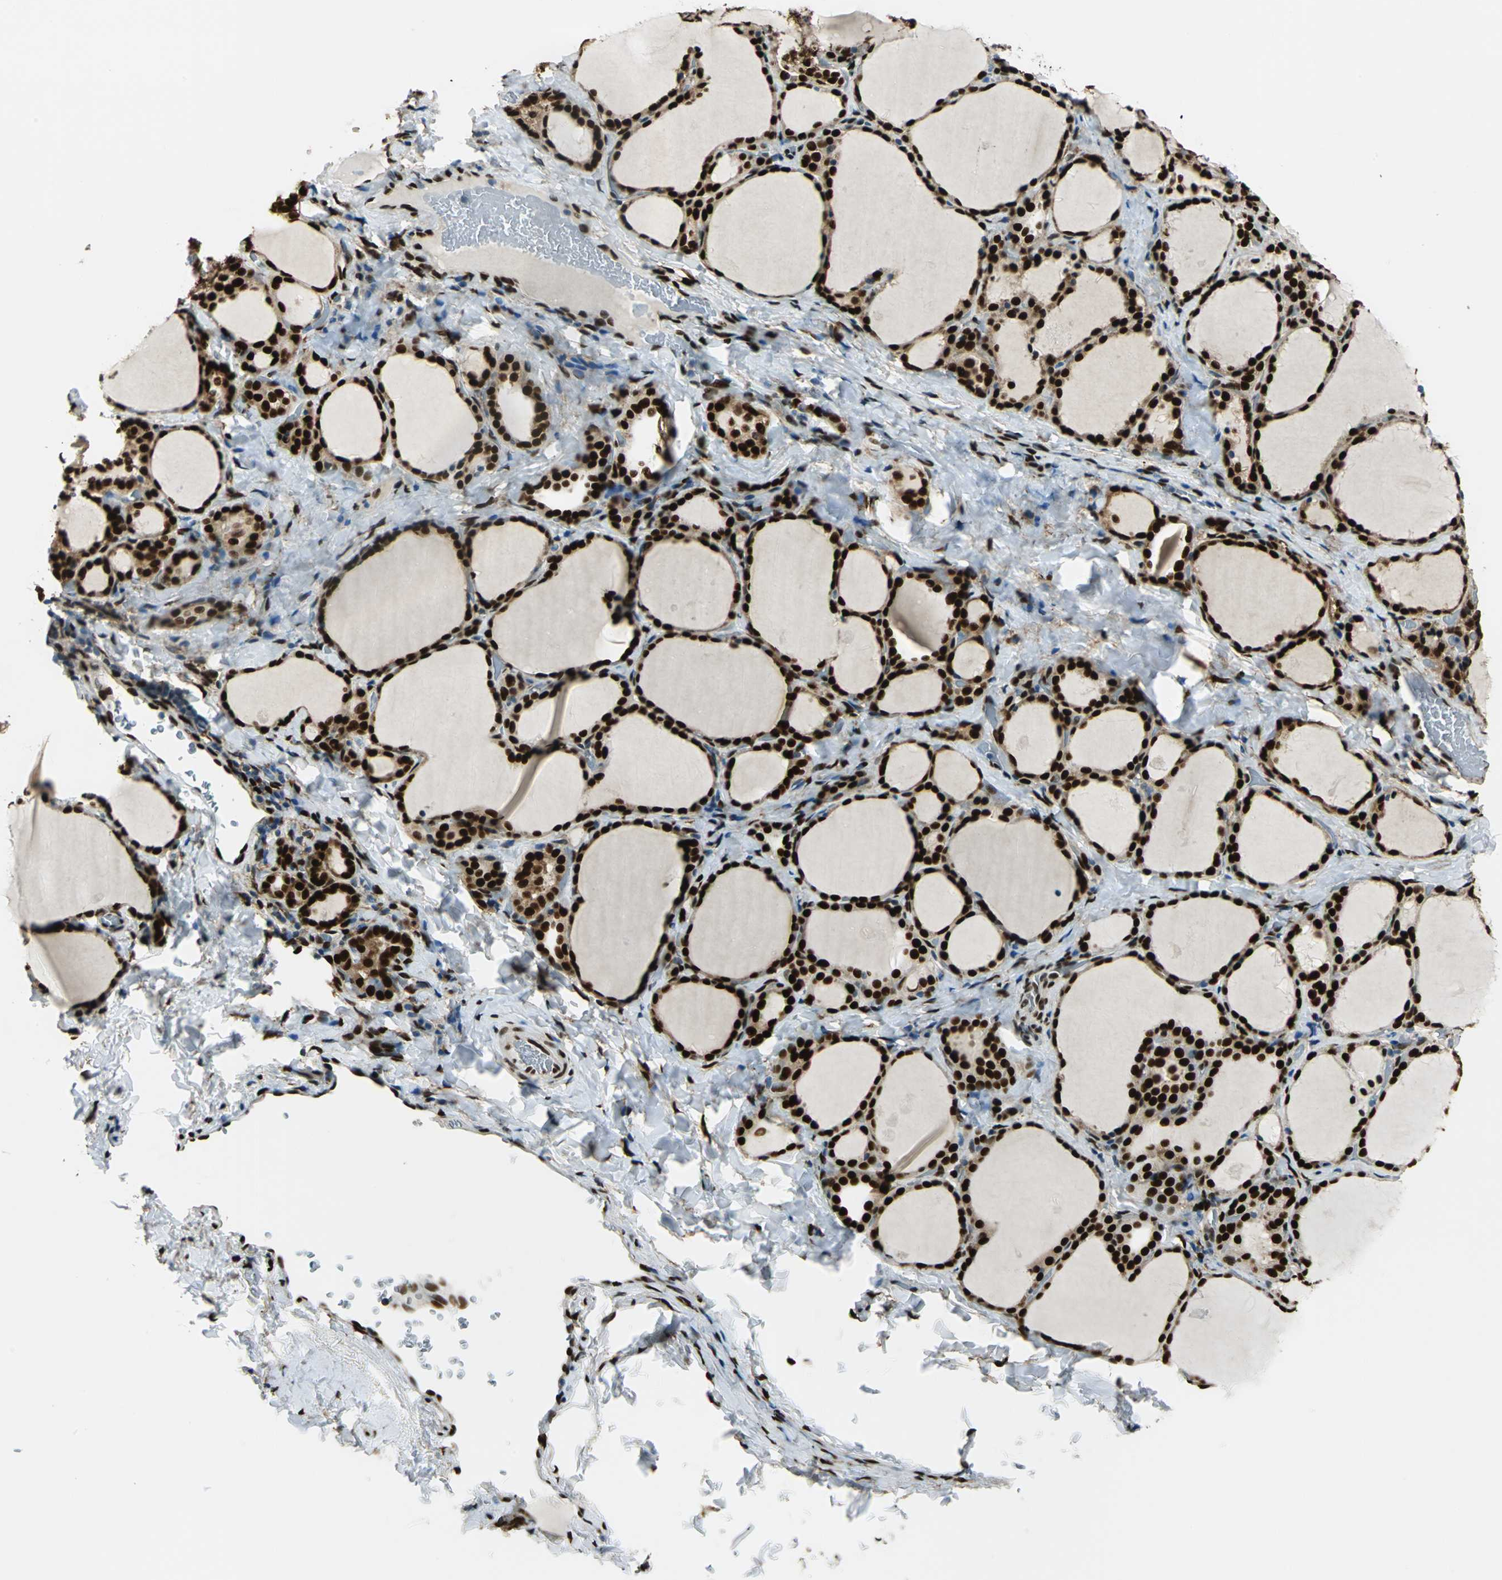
{"staining": {"intensity": "strong", "quantity": ">75%", "location": "cytoplasmic/membranous,nuclear"}, "tissue": "thyroid gland", "cell_type": "Glandular cells", "image_type": "normal", "snomed": [{"axis": "morphology", "description": "Normal tissue, NOS"}, {"axis": "morphology", "description": "Papillary adenocarcinoma, NOS"}, {"axis": "topography", "description": "Thyroid gland"}], "caption": "This histopathology image demonstrates immunohistochemistry (IHC) staining of normal human thyroid gland, with high strong cytoplasmic/membranous,nuclear expression in approximately >75% of glandular cells.", "gene": "NFIA", "patient": {"sex": "female", "age": 30}}